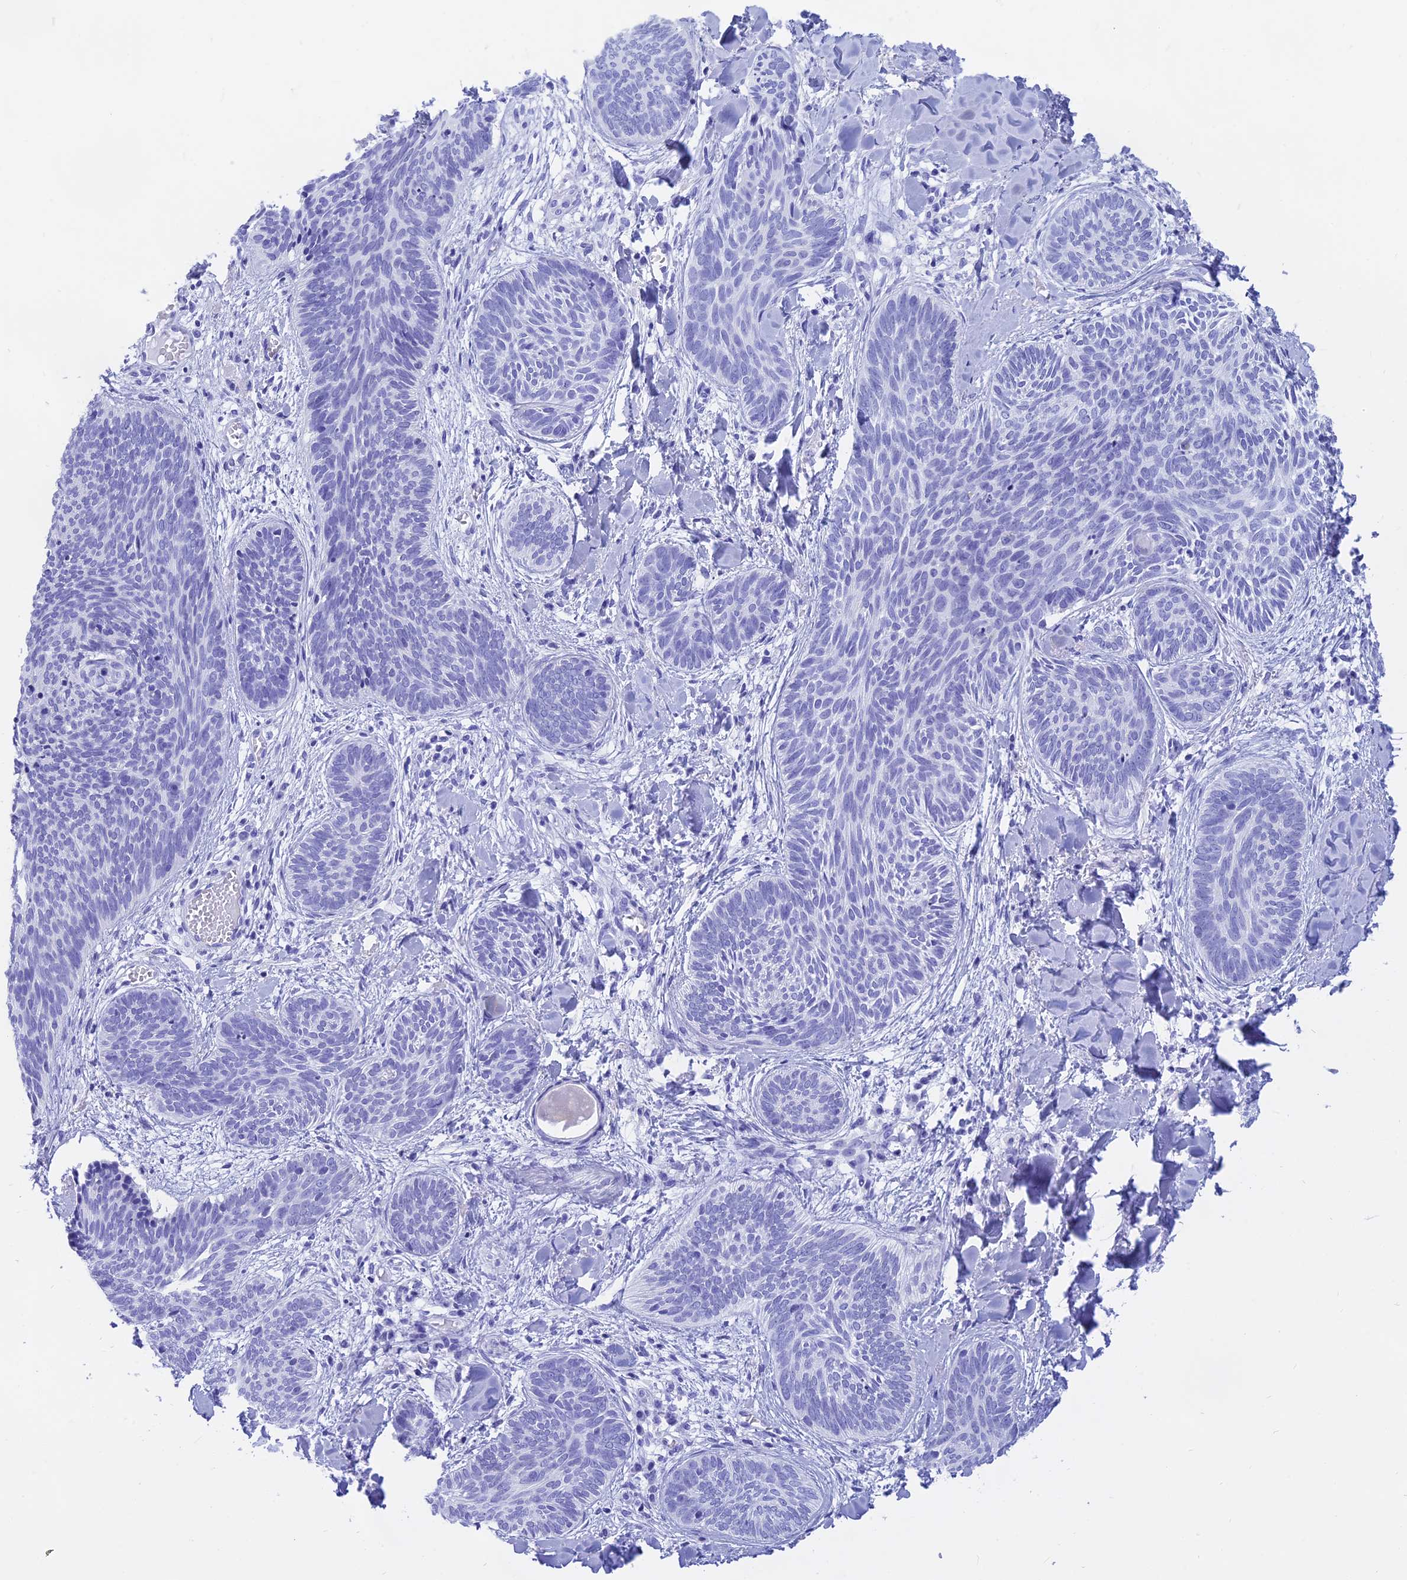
{"staining": {"intensity": "negative", "quantity": "none", "location": "none"}, "tissue": "skin cancer", "cell_type": "Tumor cells", "image_type": "cancer", "snomed": [{"axis": "morphology", "description": "Basal cell carcinoma"}, {"axis": "topography", "description": "Skin"}], "caption": "IHC micrograph of human skin basal cell carcinoma stained for a protein (brown), which demonstrates no expression in tumor cells.", "gene": "ISCA1", "patient": {"sex": "female", "age": 81}}